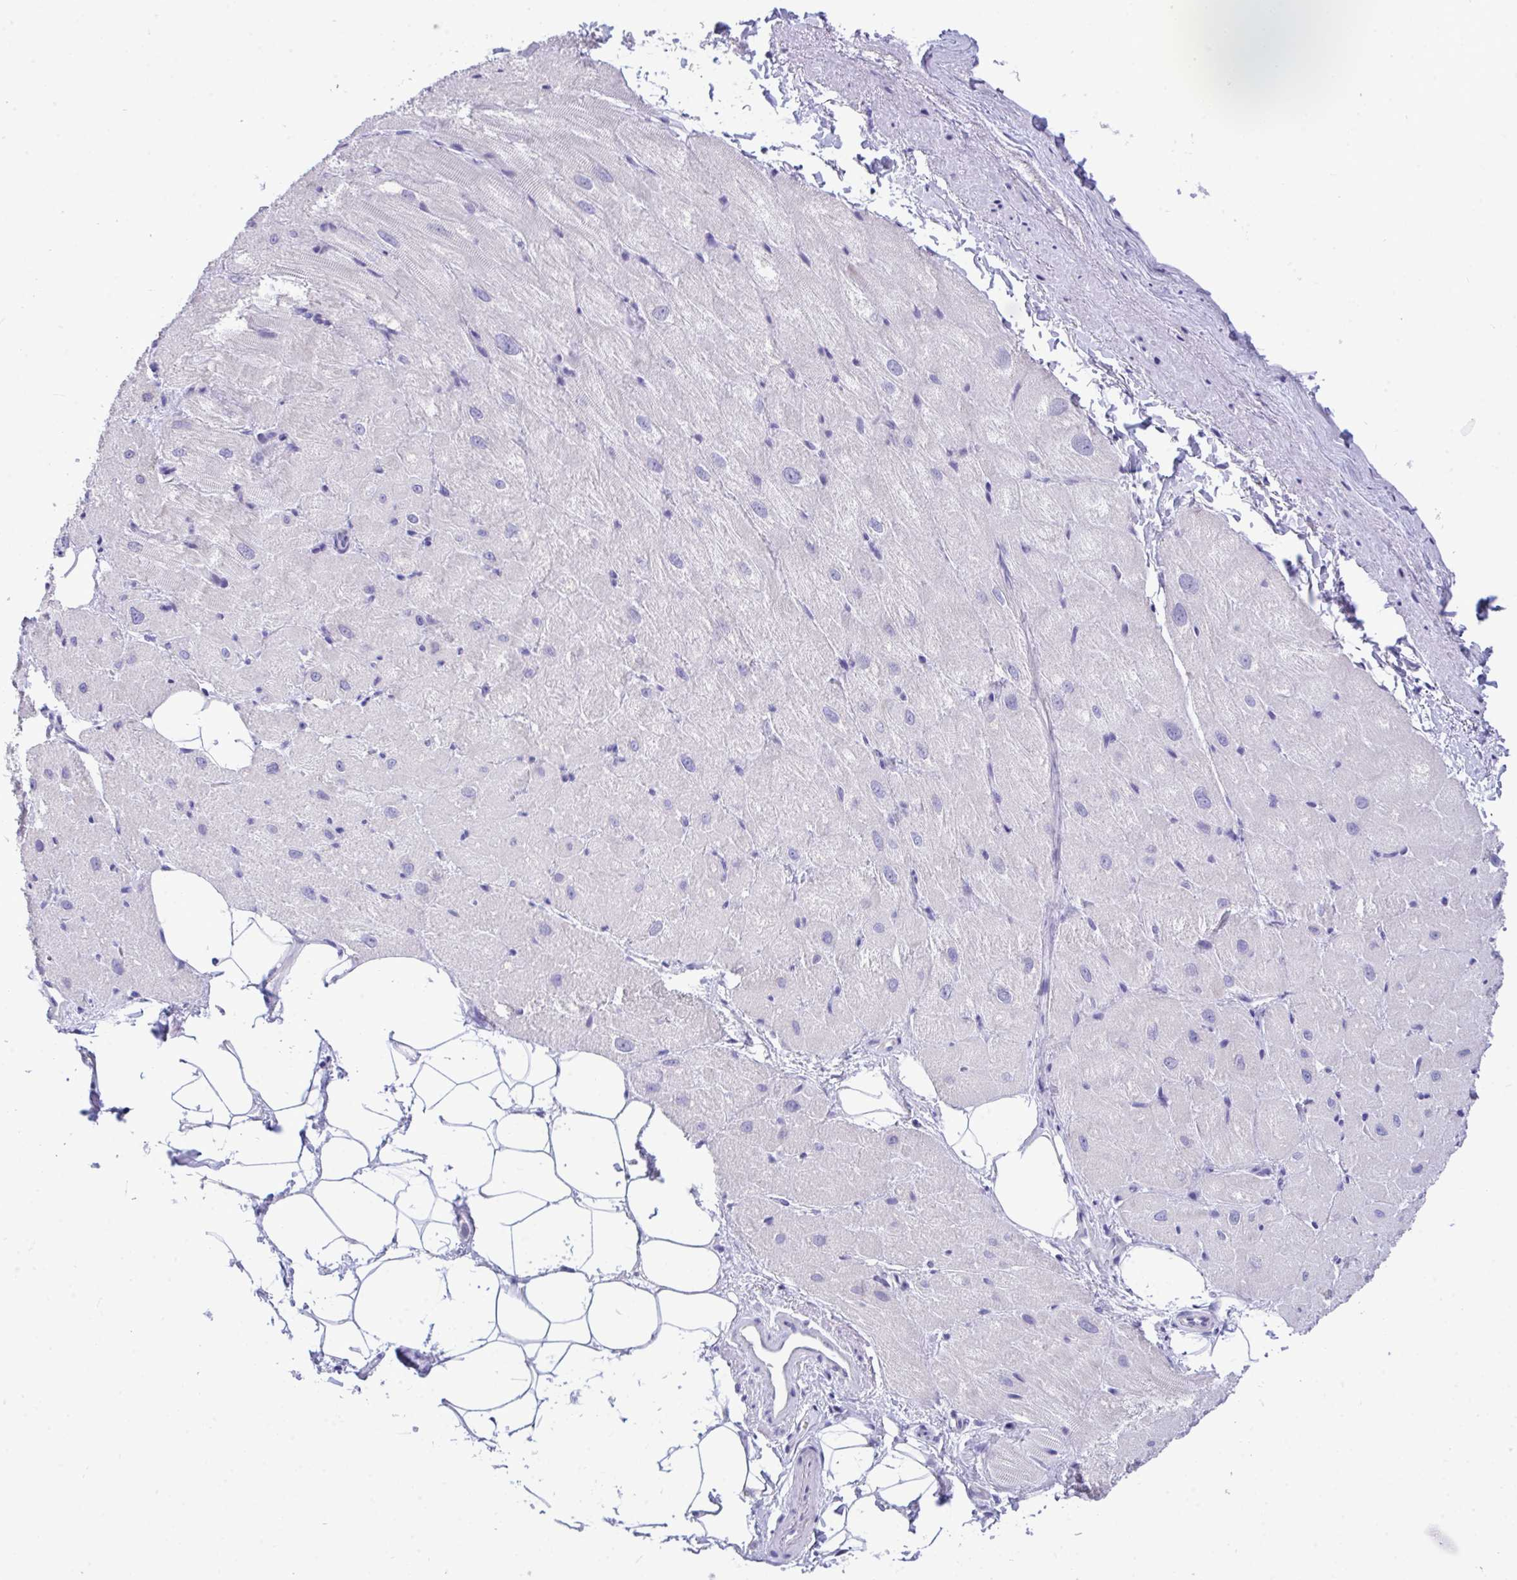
{"staining": {"intensity": "negative", "quantity": "none", "location": "none"}, "tissue": "heart muscle", "cell_type": "Cardiomyocytes", "image_type": "normal", "snomed": [{"axis": "morphology", "description": "Normal tissue, NOS"}, {"axis": "topography", "description": "Heart"}], "caption": "This histopathology image is of benign heart muscle stained with immunohistochemistry to label a protein in brown with the nuclei are counter-stained blue. There is no expression in cardiomyocytes.", "gene": "PRM2", "patient": {"sex": "male", "age": 62}}